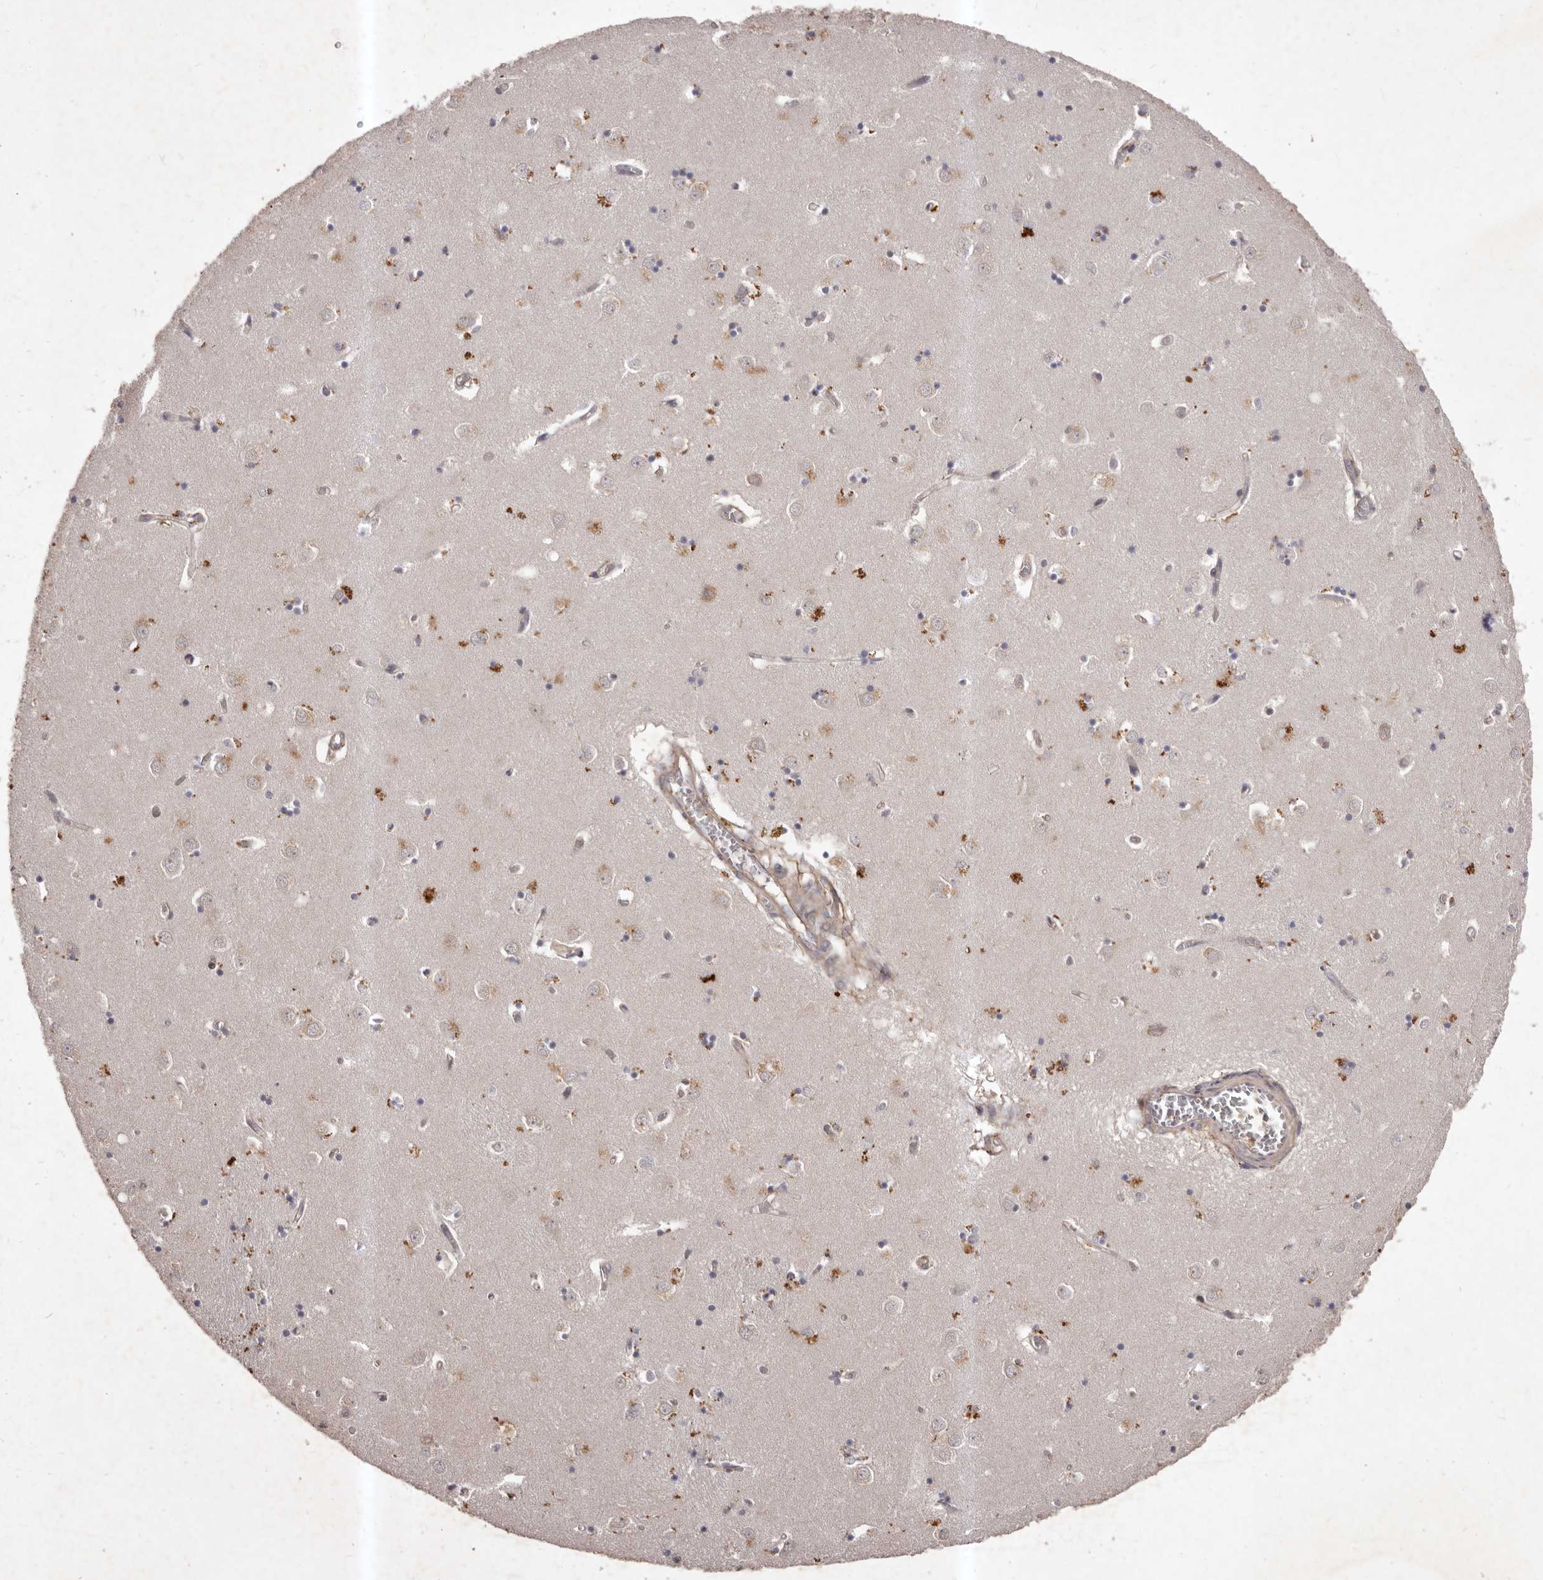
{"staining": {"intensity": "weak", "quantity": "<25%", "location": "cytoplasmic/membranous"}, "tissue": "caudate", "cell_type": "Glial cells", "image_type": "normal", "snomed": [{"axis": "morphology", "description": "Normal tissue, NOS"}, {"axis": "topography", "description": "Lateral ventricle wall"}], "caption": "The photomicrograph reveals no significant staining in glial cells of caudate. Brightfield microscopy of immunohistochemistry (IHC) stained with DAB (brown) and hematoxylin (blue), captured at high magnification.", "gene": "HBS1L", "patient": {"sex": "male", "age": 70}}